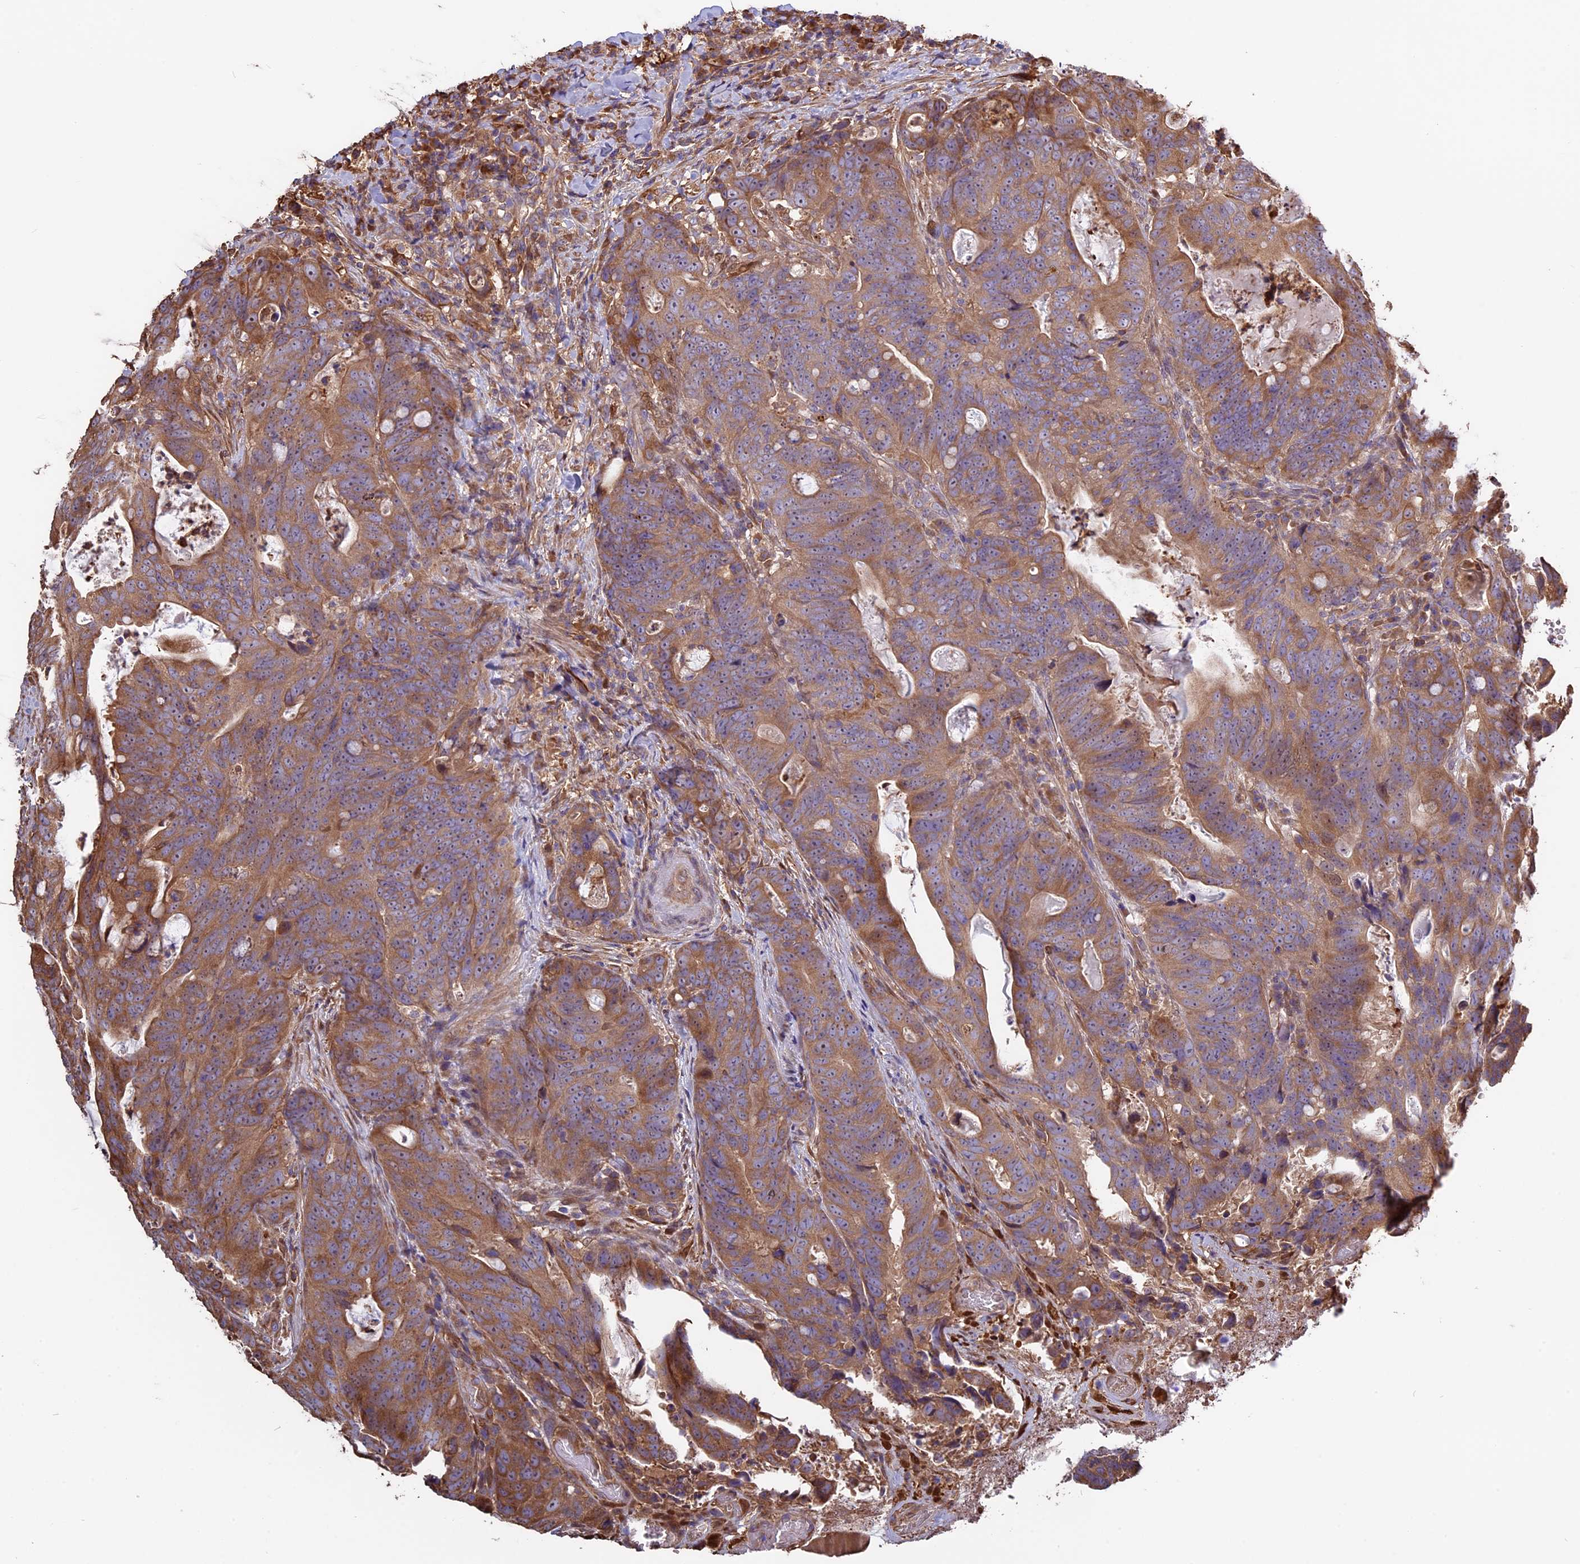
{"staining": {"intensity": "moderate", "quantity": ">75%", "location": "cytoplasmic/membranous"}, "tissue": "colorectal cancer", "cell_type": "Tumor cells", "image_type": "cancer", "snomed": [{"axis": "morphology", "description": "Adenocarcinoma, NOS"}, {"axis": "topography", "description": "Colon"}], "caption": "Immunohistochemical staining of colorectal adenocarcinoma reveals medium levels of moderate cytoplasmic/membranous expression in about >75% of tumor cells. The staining was performed using DAB (3,3'-diaminobenzidine) to visualize the protein expression in brown, while the nuclei were stained in blue with hematoxylin (Magnification: 20x).", "gene": "VWA3A", "patient": {"sex": "female", "age": 82}}